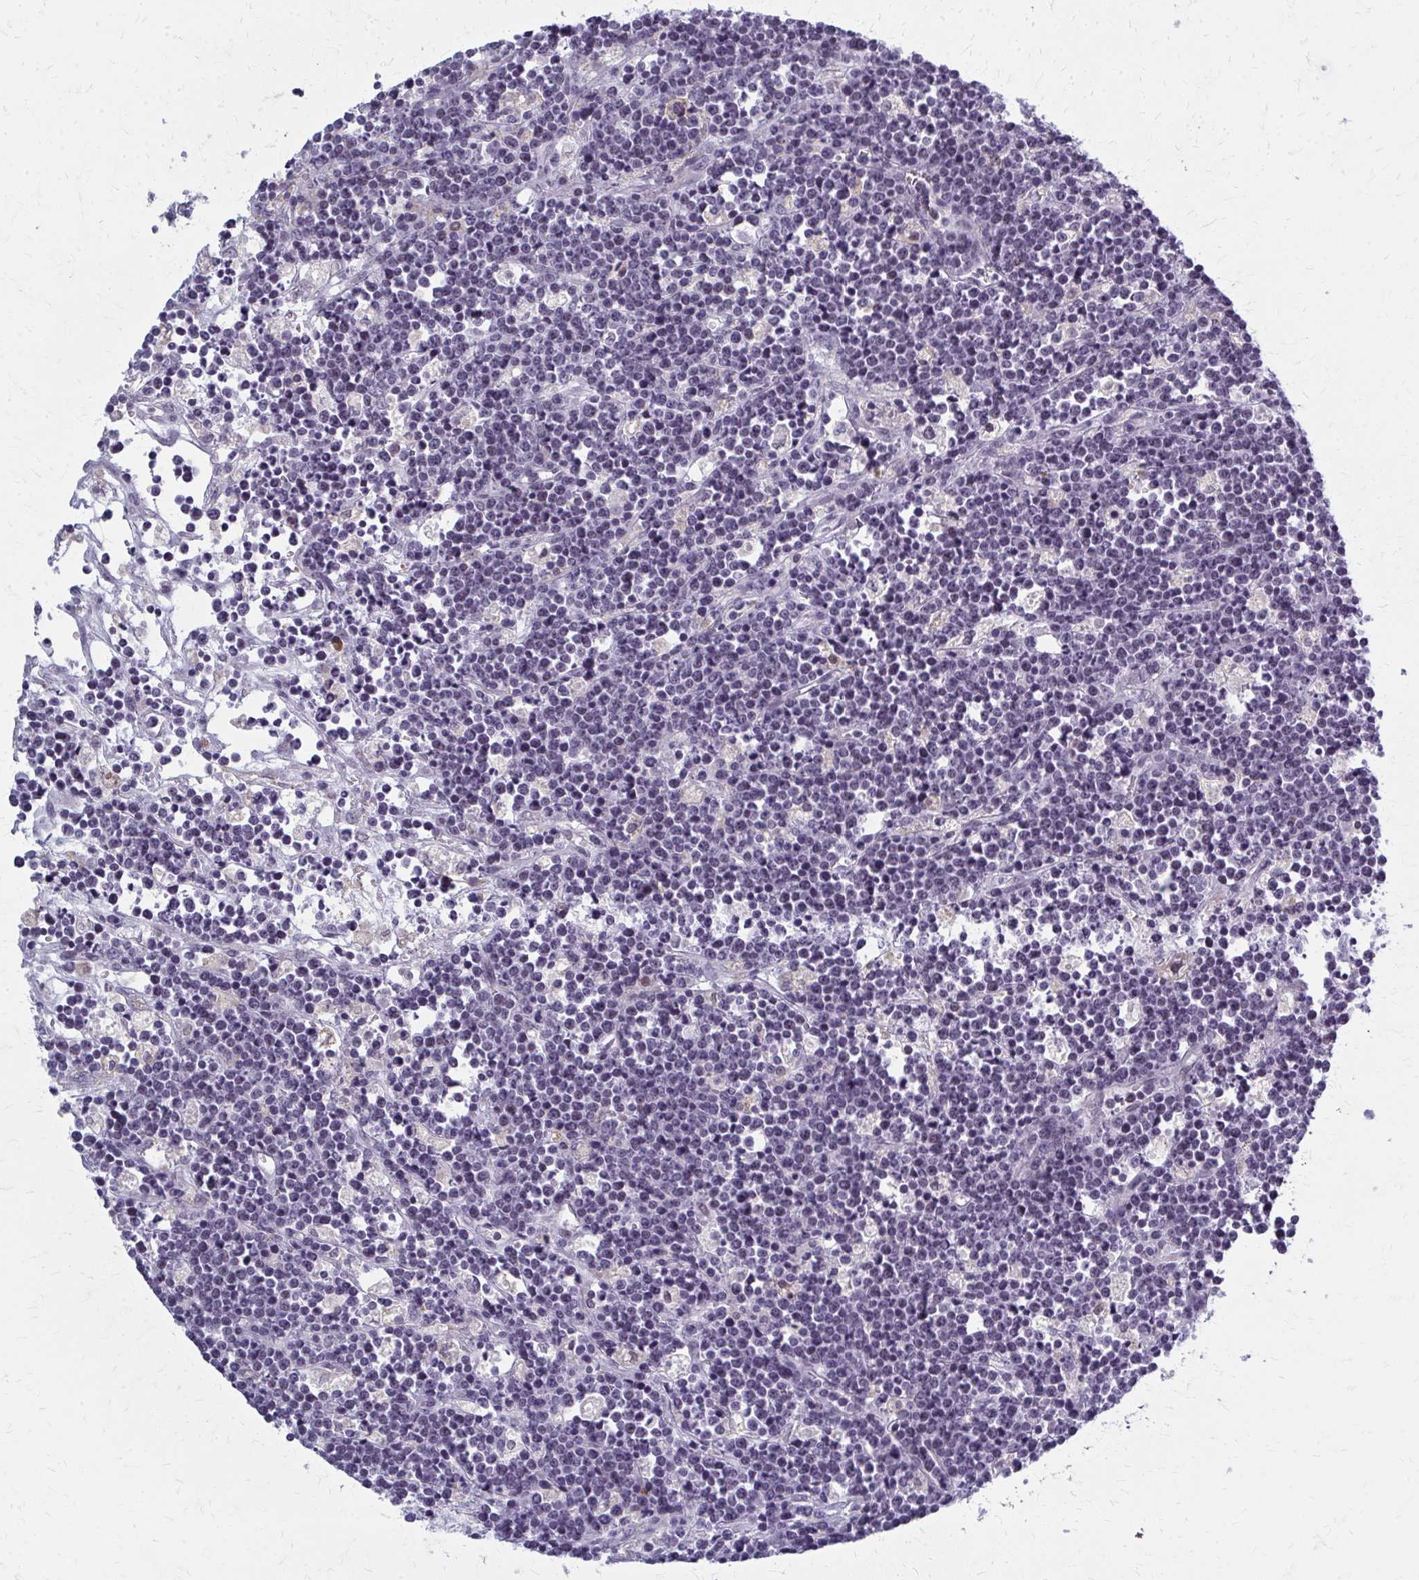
{"staining": {"intensity": "negative", "quantity": "none", "location": "none"}, "tissue": "lymphoma", "cell_type": "Tumor cells", "image_type": "cancer", "snomed": [{"axis": "morphology", "description": "Malignant lymphoma, non-Hodgkin's type, High grade"}, {"axis": "topography", "description": "Ovary"}], "caption": "Tumor cells show no significant positivity in lymphoma.", "gene": "CASQ2", "patient": {"sex": "female", "age": 56}}